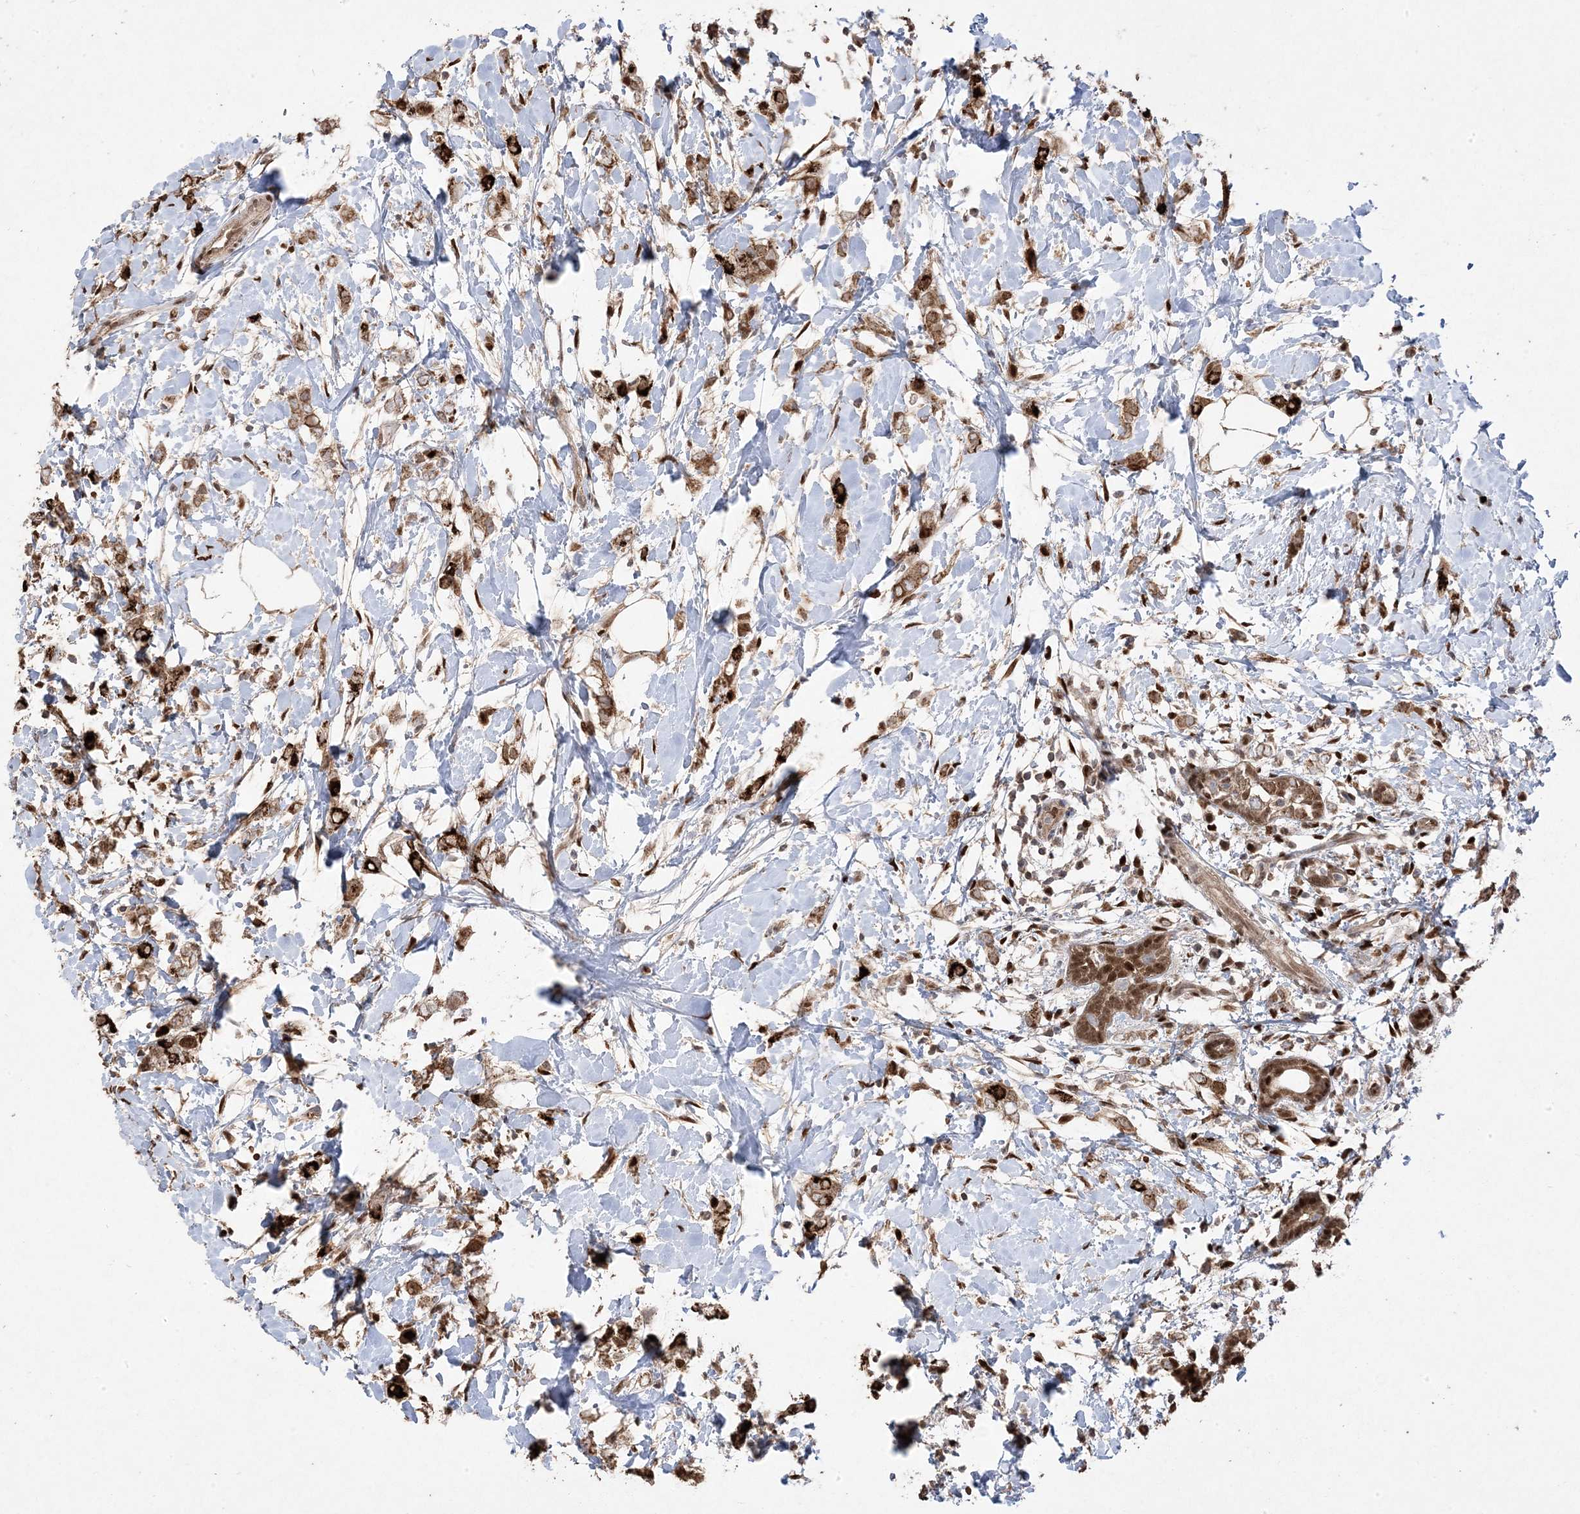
{"staining": {"intensity": "moderate", "quantity": ">75%", "location": "cytoplasmic/membranous"}, "tissue": "breast cancer", "cell_type": "Tumor cells", "image_type": "cancer", "snomed": [{"axis": "morphology", "description": "Normal tissue, NOS"}, {"axis": "morphology", "description": "Lobular carcinoma"}, {"axis": "topography", "description": "Breast"}], "caption": "Lobular carcinoma (breast) stained with immunohistochemistry reveals moderate cytoplasmic/membranous staining in approximately >75% of tumor cells.", "gene": "PPOX", "patient": {"sex": "female", "age": 47}}